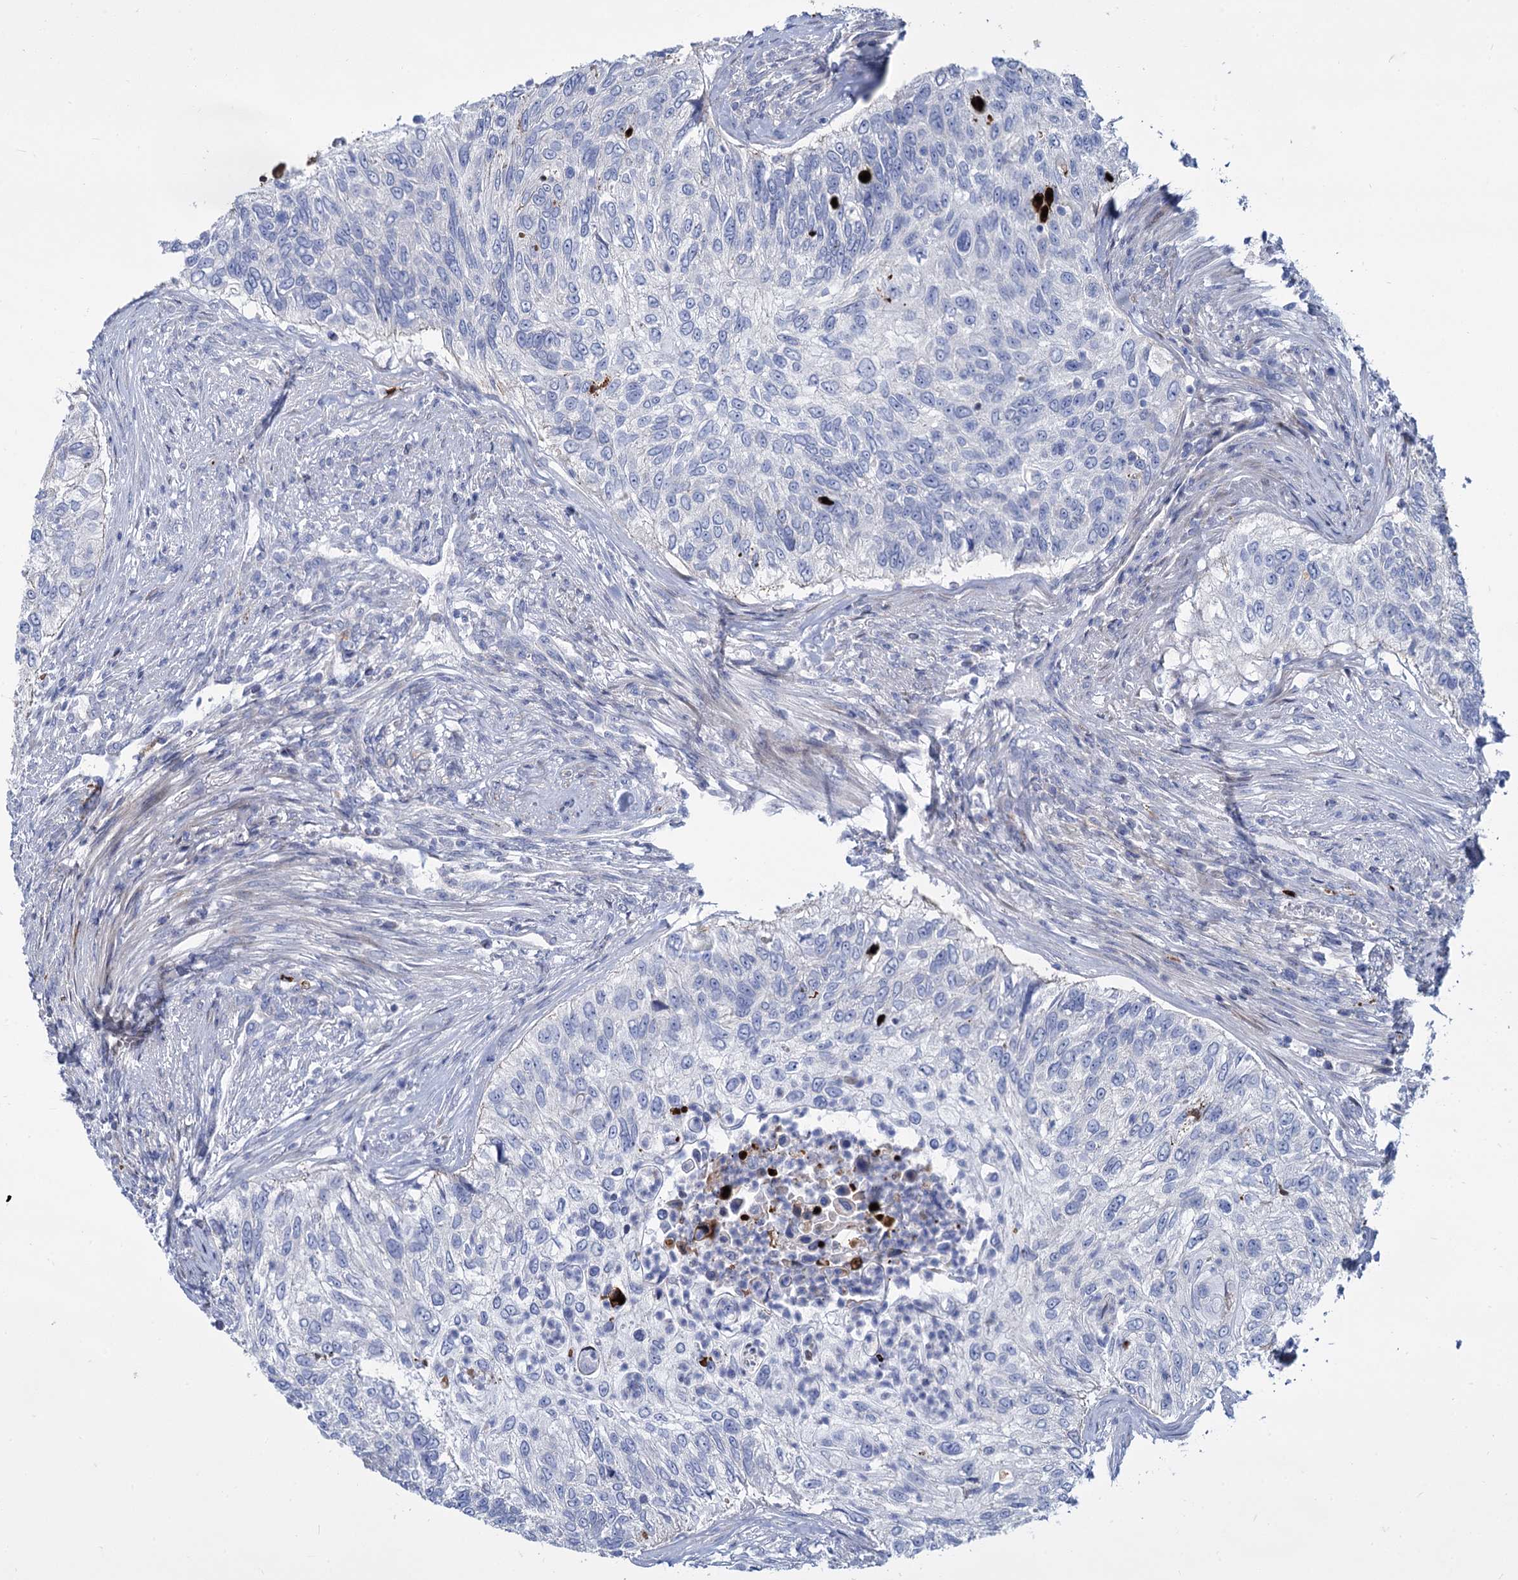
{"staining": {"intensity": "negative", "quantity": "none", "location": "none"}, "tissue": "urothelial cancer", "cell_type": "Tumor cells", "image_type": "cancer", "snomed": [{"axis": "morphology", "description": "Urothelial carcinoma, High grade"}, {"axis": "topography", "description": "Urinary bladder"}], "caption": "Histopathology image shows no protein staining in tumor cells of urothelial cancer tissue. Brightfield microscopy of immunohistochemistry (IHC) stained with DAB (3,3'-diaminobenzidine) (brown) and hematoxylin (blue), captured at high magnification.", "gene": "TRIM77", "patient": {"sex": "female", "age": 60}}